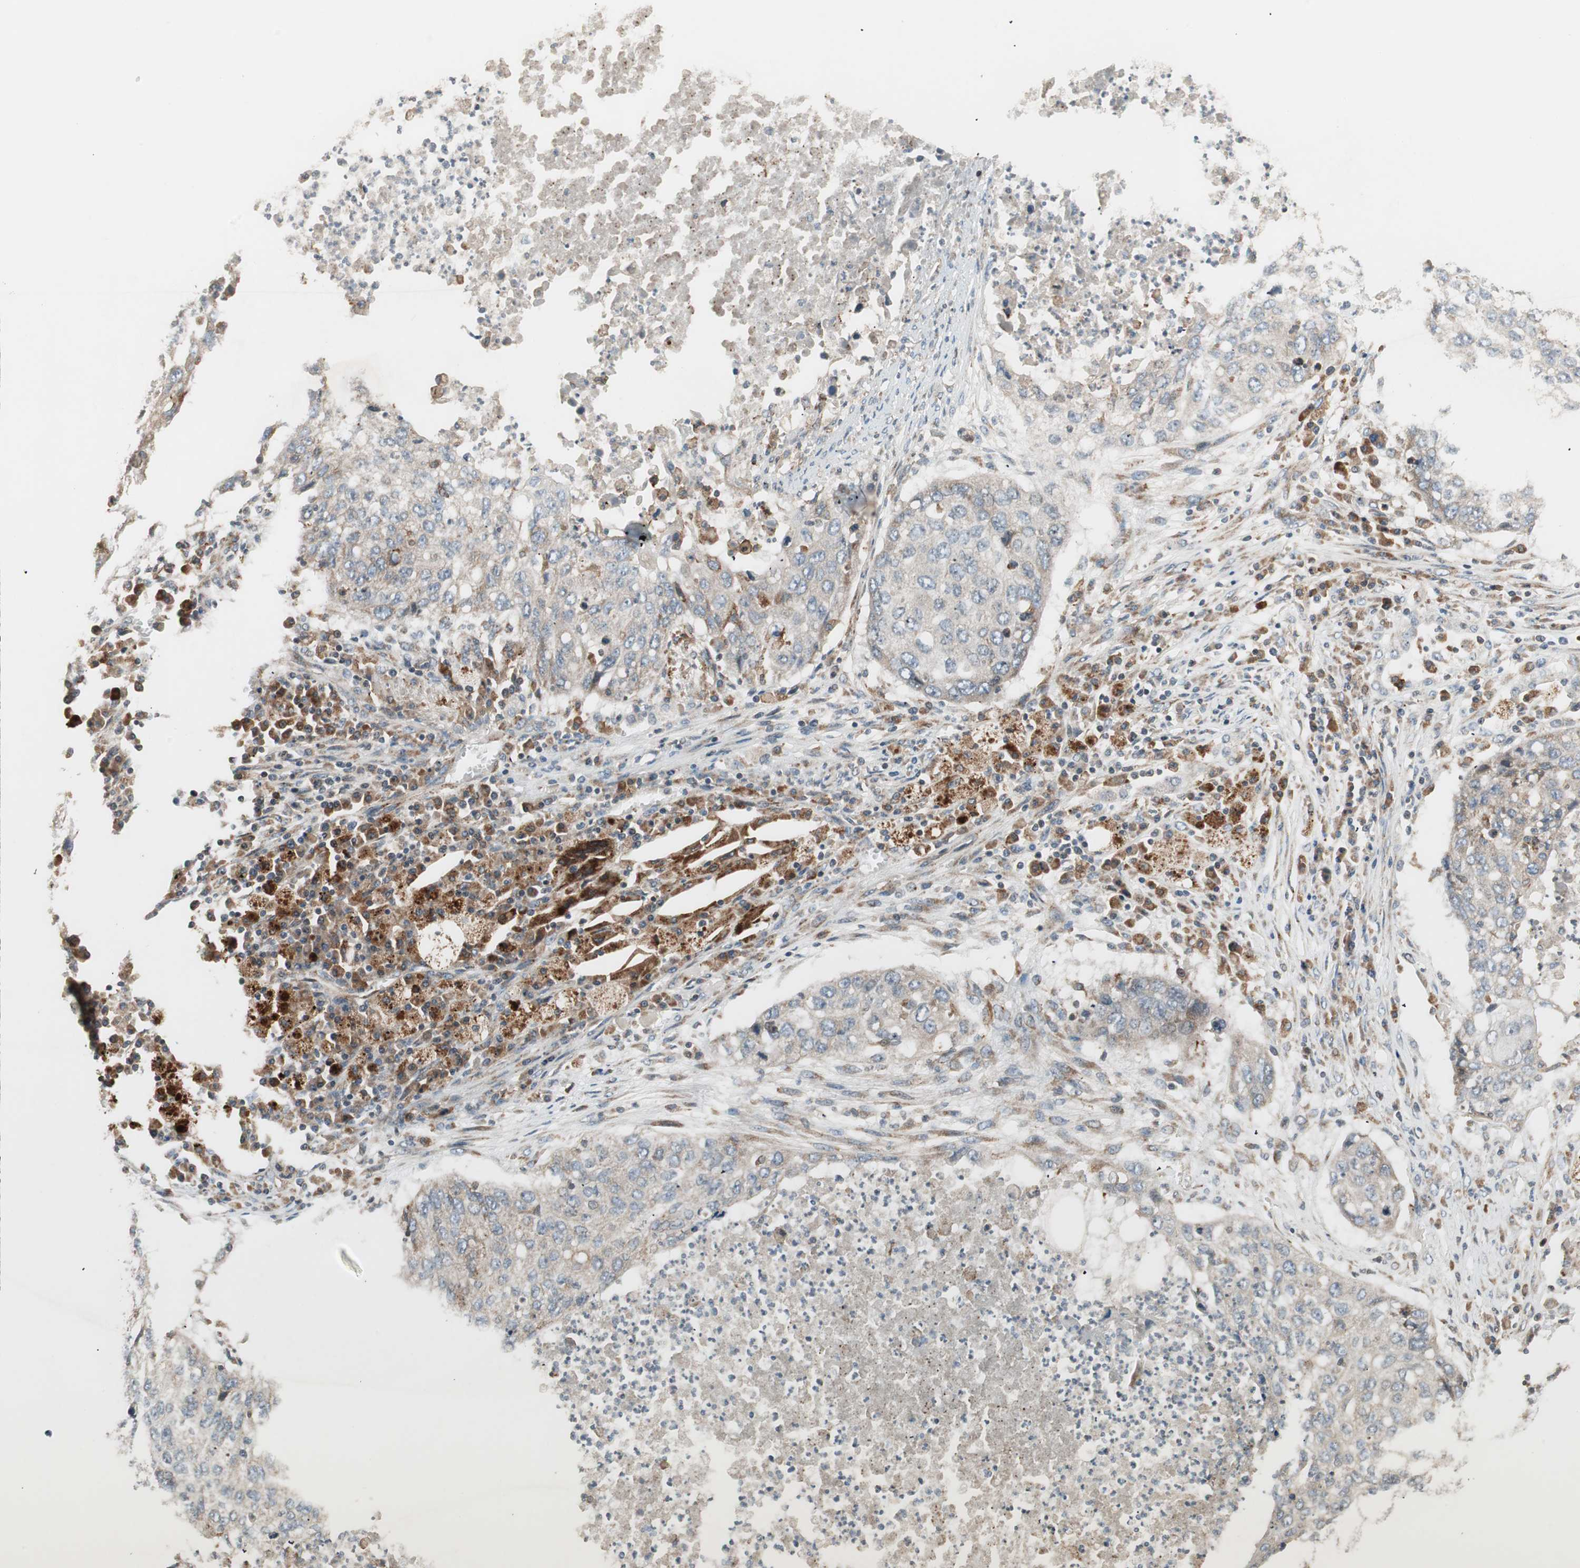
{"staining": {"intensity": "negative", "quantity": "none", "location": "none"}, "tissue": "lung cancer", "cell_type": "Tumor cells", "image_type": "cancer", "snomed": [{"axis": "morphology", "description": "Squamous cell carcinoma, NOS"}, {"axis": "topography", "description": "Lung"}], "caption": "This is an immunohistochemistry photomicrograph of lung cancer (squamous cell carcinoma). There is no positivity in tumor cells.", "gene": "SFRP1", "patient": {"sex": "female", "age": 63}}